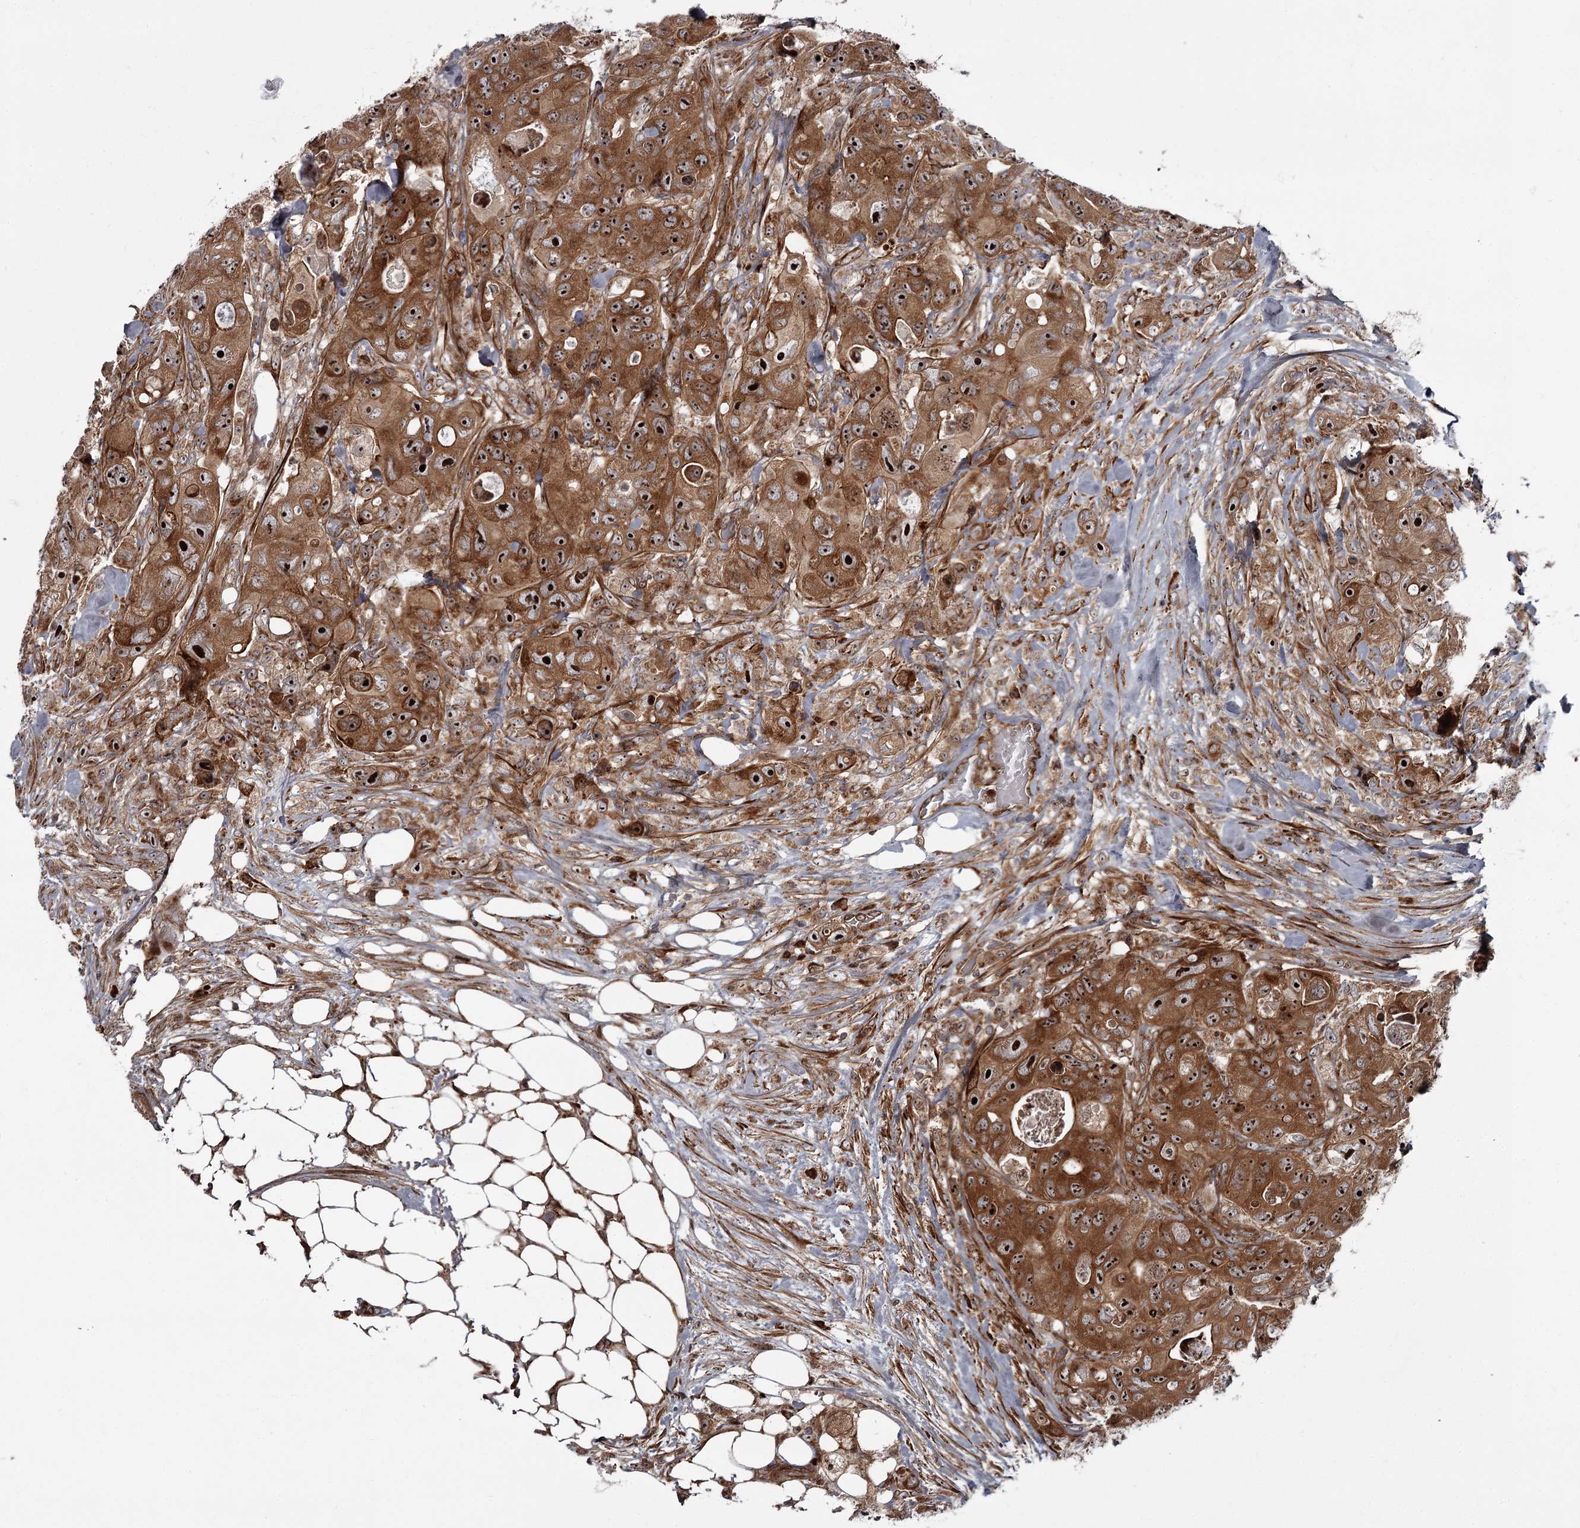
{"staining": {"intensity": "strong", "quantity": ">75%", "location": "cytoplasmic/membranous,nuclear"}, "tissue": "colorectal cancer", "cell_type": "Tumor cells", "image_type": "cancer", "snomed": [{"axis": "morphology", "description": "Adenocarcinoma, NOS"}, {"axis": "topography", "description": "Colon"}], "caption": "This image reveals colorectal adenocarcinoma stained with immunohistochemistry (IHC) to label a protein in brown. The cytoplasmic/membranous and nuclear of tumor cells show strong positivity for the protein. Nuclei are counter-stained blue.", "gene": "THAP9", "patient": {"sex": "female", "age": 46}}